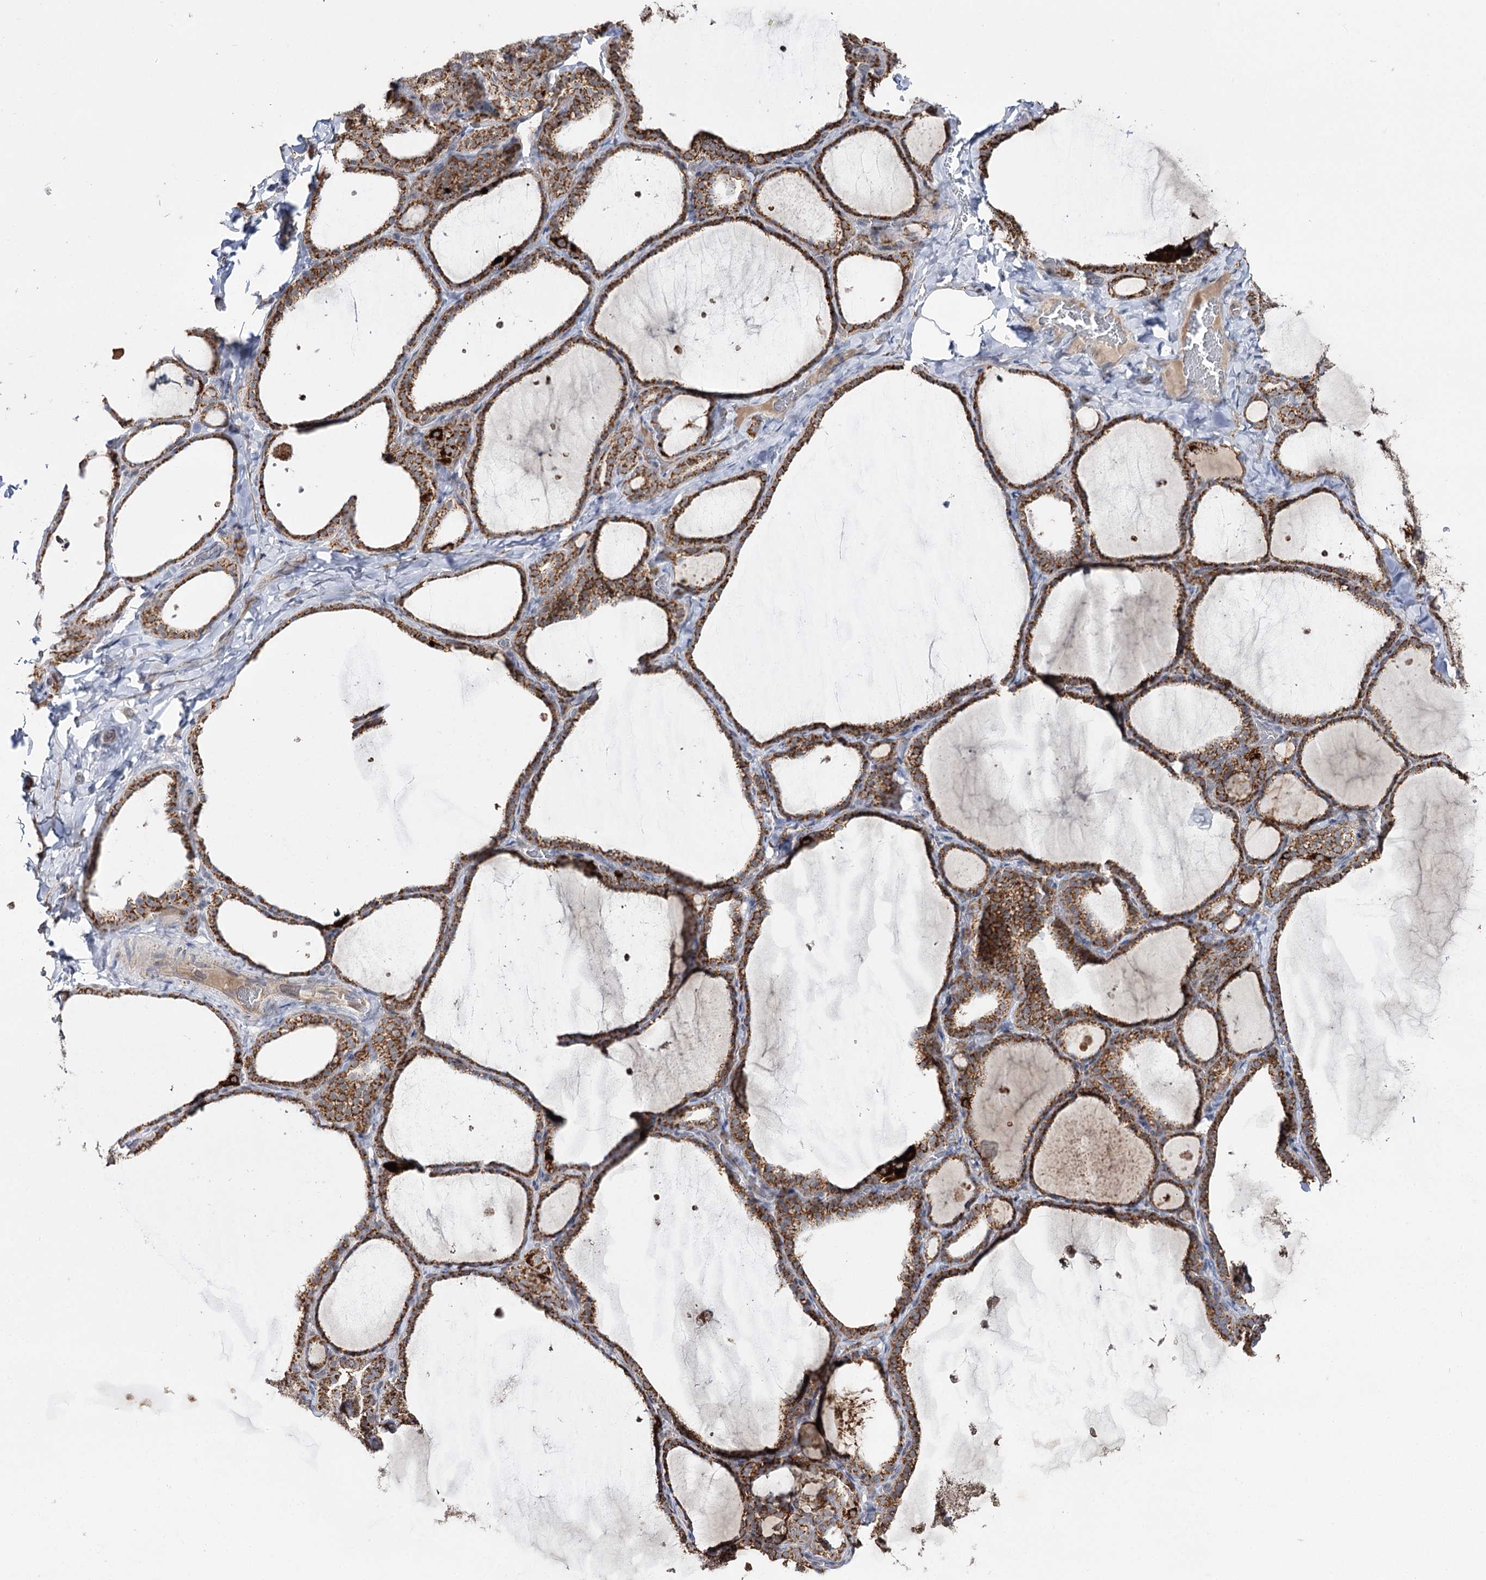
{"staining": {"intensity": "strong", "quantity": ">75%", "location": "cytoplasmic/membranous"}, "tissue": "thyroid gland", "cell_type": "Glandular cells", "image_type": "normal", "snomed": [{"axis": "morphology", "description": "Normal tissue, NOS"}, {"axis": "topography", "description": "Thyroid gland"}], "caption": "Protein analysis of normal thyroid gland reveals strong cytoplasmic/membranous positivity in approximately >75% of glandular cells. The staining was performed using DAB, with brown indicating positive protein expression. Nuclei are stained blue with hematoxylin.", "gene": "CBR4", "patient": {"sex": "female", "age": 22}}